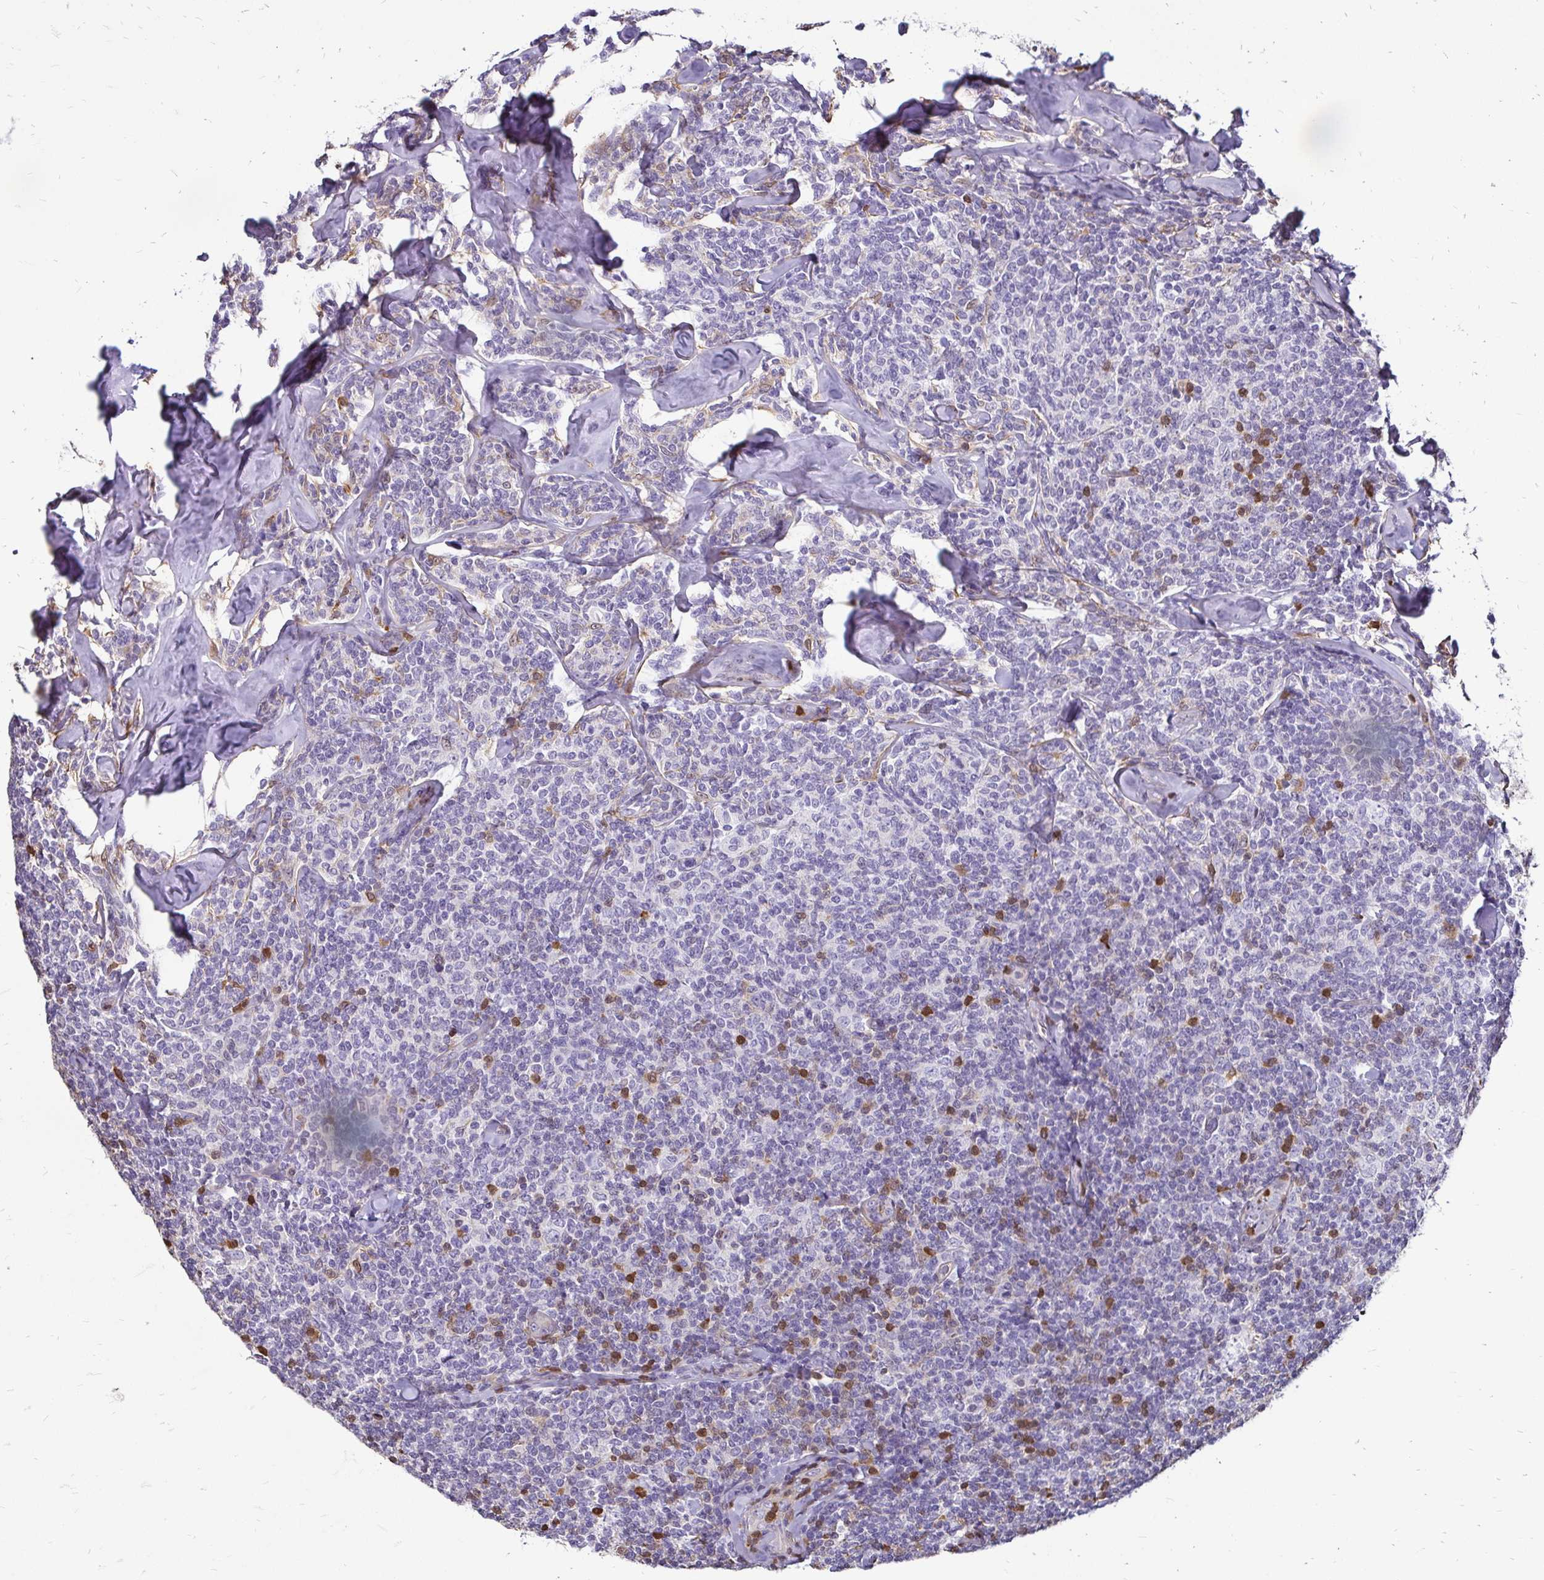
{"staining": {"intensity": "moderate", "quantity": "<25%", "location": "cytoplasmic/membranous"}, "tissue": "lymphoma", "cell_type": "Tumor cells", "image_type": "cancer", "snomed": [{"axis": "morphology", "description": "Malignant lymphoma, non-Hodgkin's type, Low grade"}, {"axis": "topography", "description": "Lymph node"}], "caption": "This image displays low-grade malignant lymphoma, non-Hodgkin's type stained with immunohistochemistry to label a protein in brown. The cytoplasmic/membranous of tumor cells show moderate positivity for the protein. Nuclei are counter-stained blue.", "gene": "ZFP1", "patient": {"sex": "female", "age": 56}}